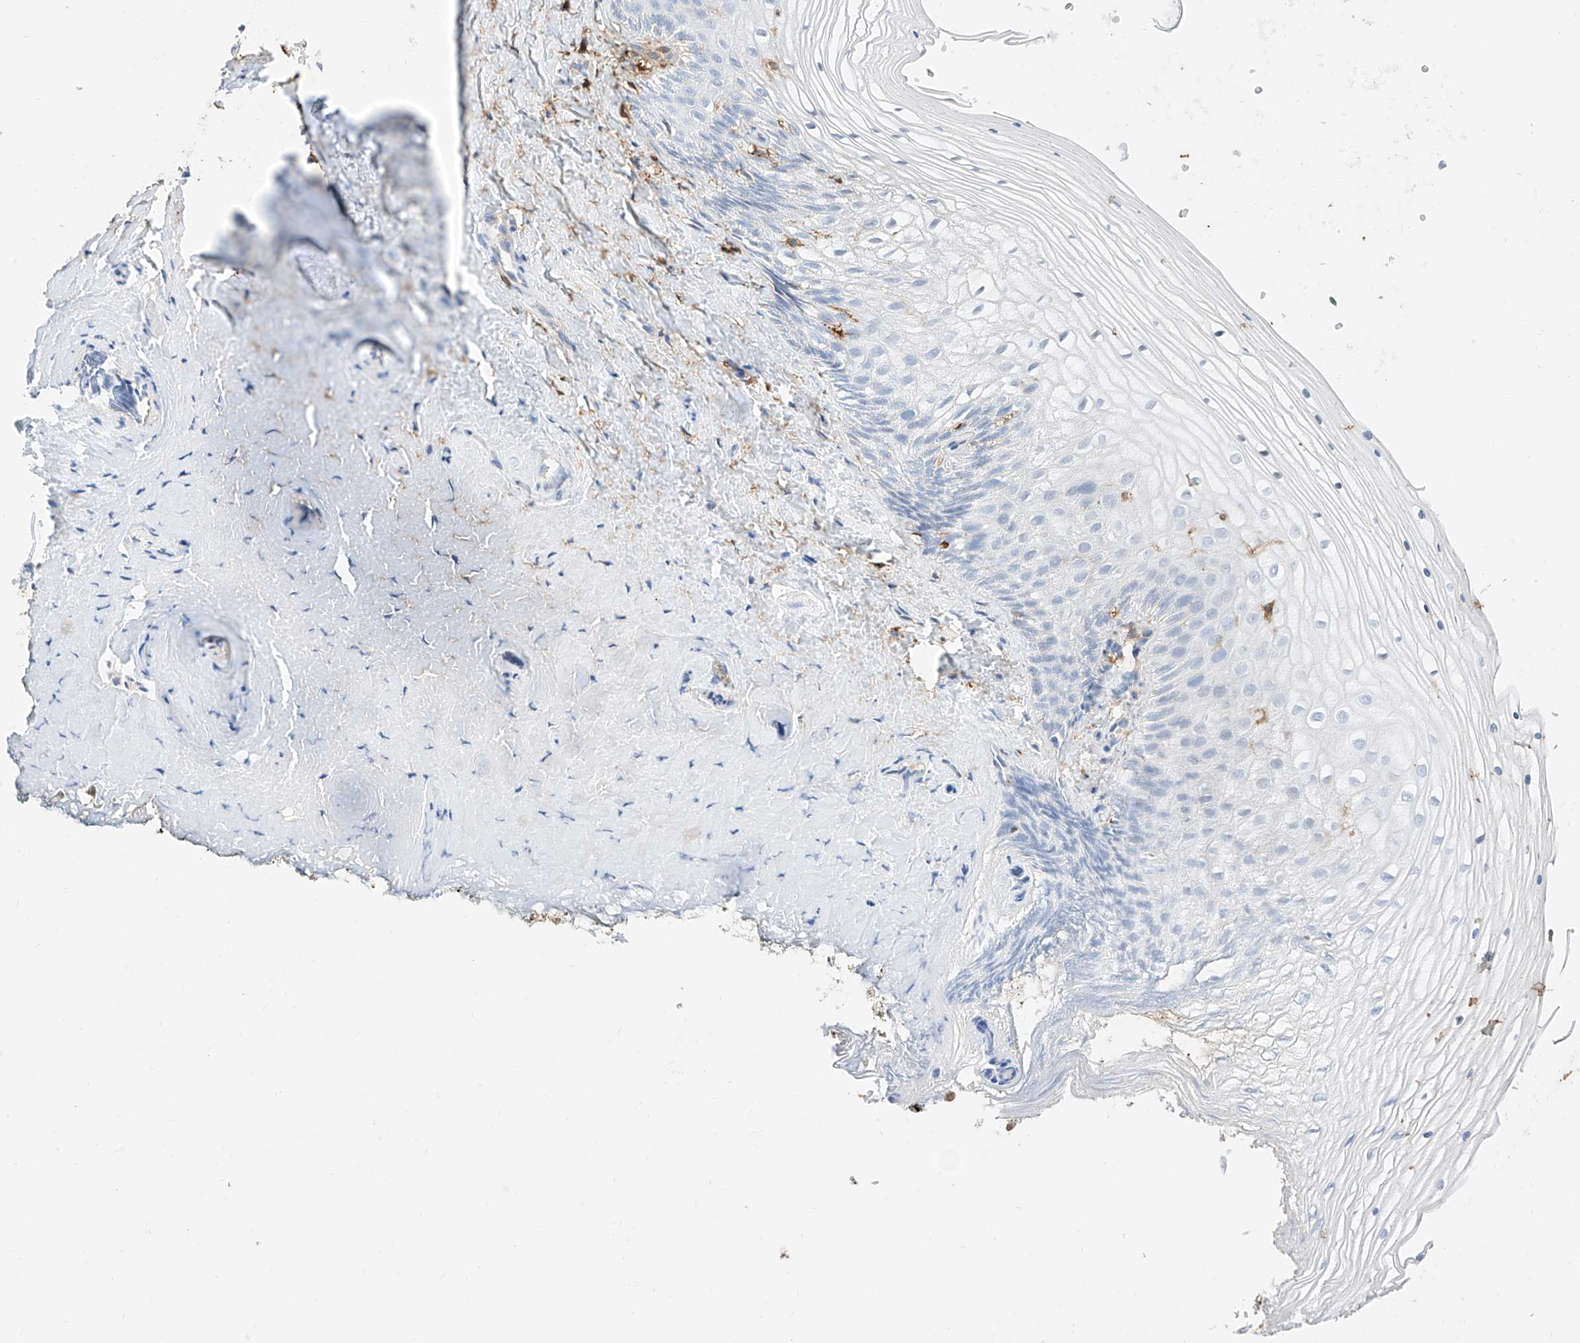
{"staining": {"intensity": "negative", "quantity": "none", "location": "none"}, "tissue": "vagina", "cell_type": "Squamous epithelial cells", "image_type": "normal", "snomed": [{"axis": "morphology", "description": "Normal tissue, NOS"}, {"axis": "topography", "description": "Vagina"}, {"axis": "topography", "description": "Cervix"}], "caption": "The photomicrograph demonstrates no staining of squamous epithelial cells in unremarkable vagina. (DAB IHC, high magnification).", "gene": "WFS1", "patient": {"sex": "female", "age": 40}}